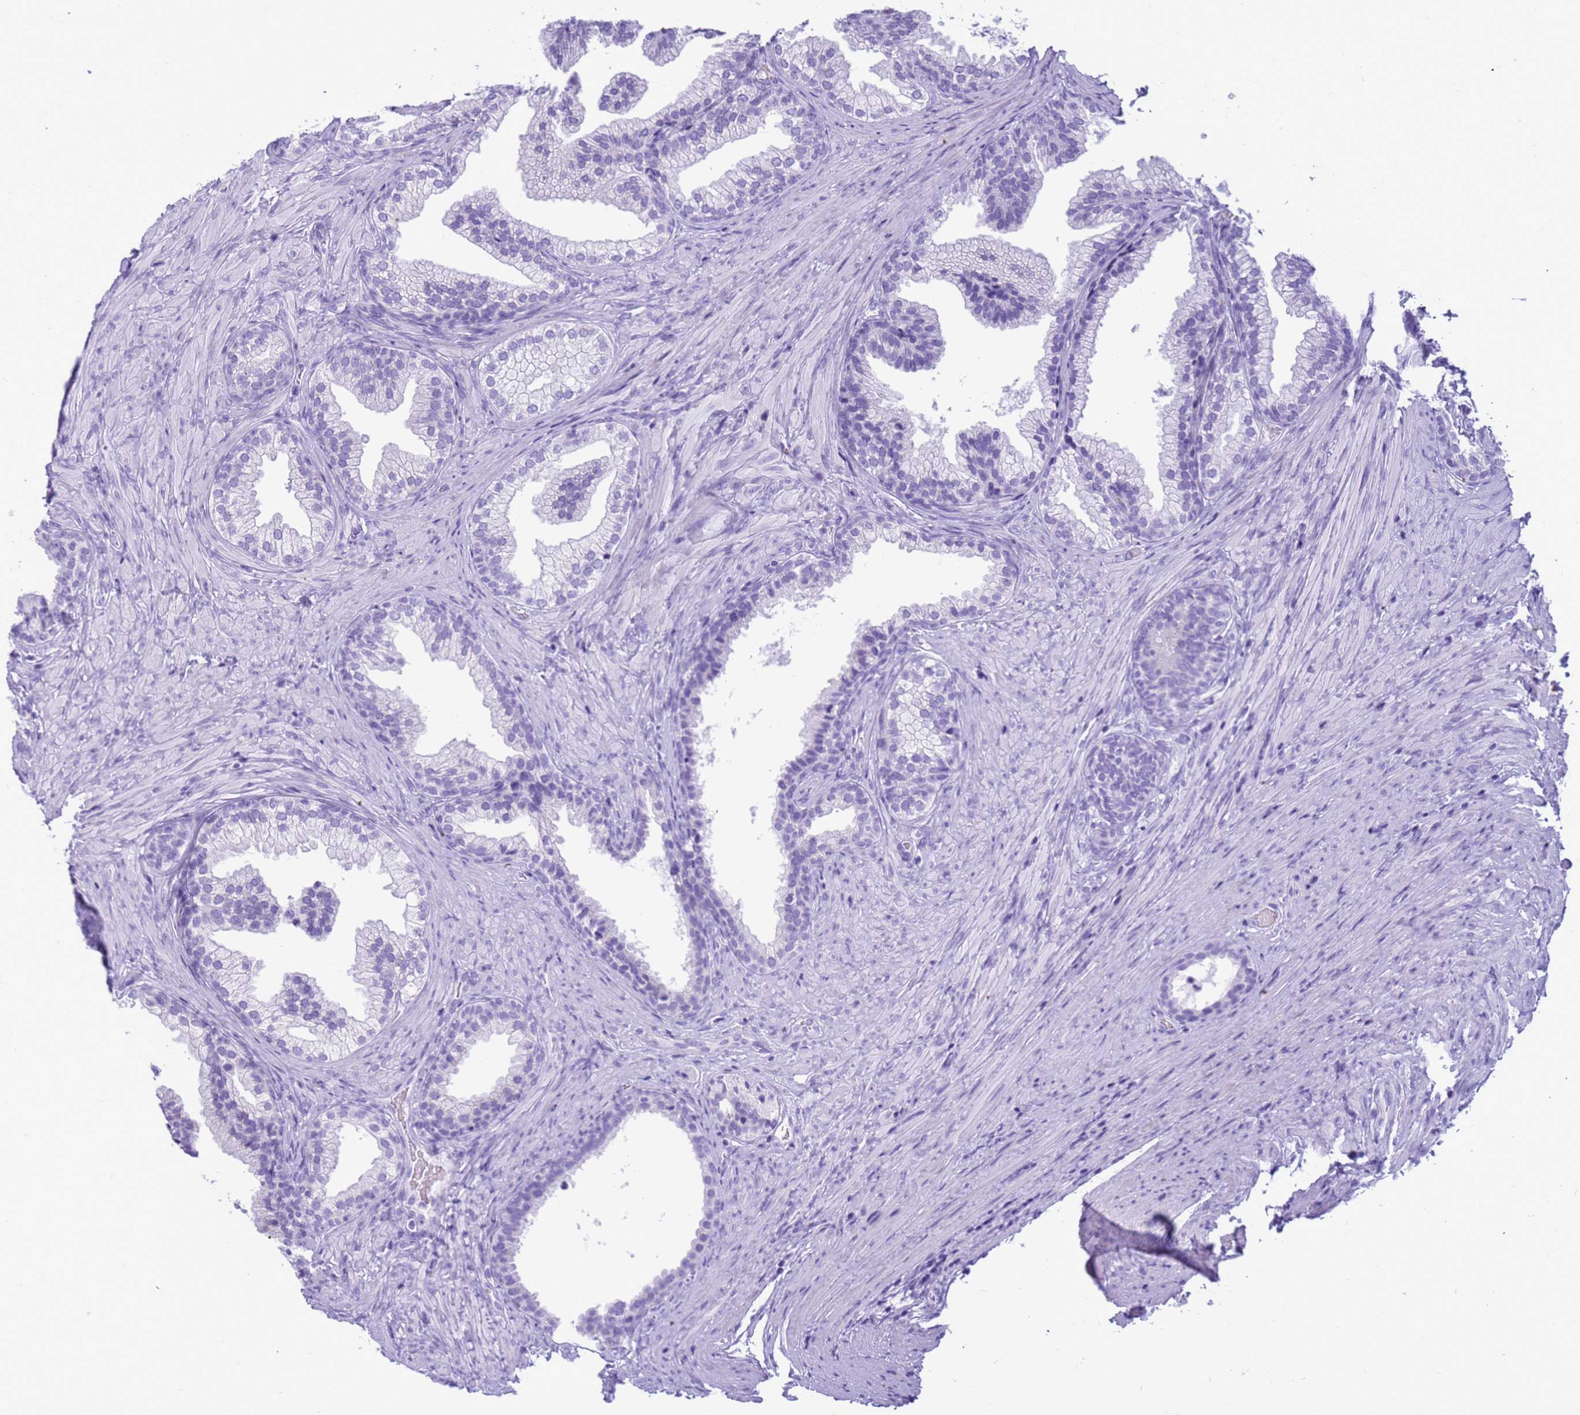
{"staining": {"intensity": "negative", "quantity": "none", "location": "none"}, "tissue": "prostate", "cell_type": "Glandular cells", "image_type": "normal", "snomed": [{"axis": "morphology", "description": "Normal tissue, NOS"}, {"axis": "topography", "description": "Prostate"}], "caption": "High magnification brightfield microscopy of normal prostate stained with DAB (brown) and counterstained with hematoxylin (blue): glandular cells show no significant positivity. The staining is performed using DAB (3,3'-diaminobenzidine) brown chromogen with nuclei counter-stained in using hematoxylin.", "gene": "STATH", "patient": {"sex": "male", "age": 76}}